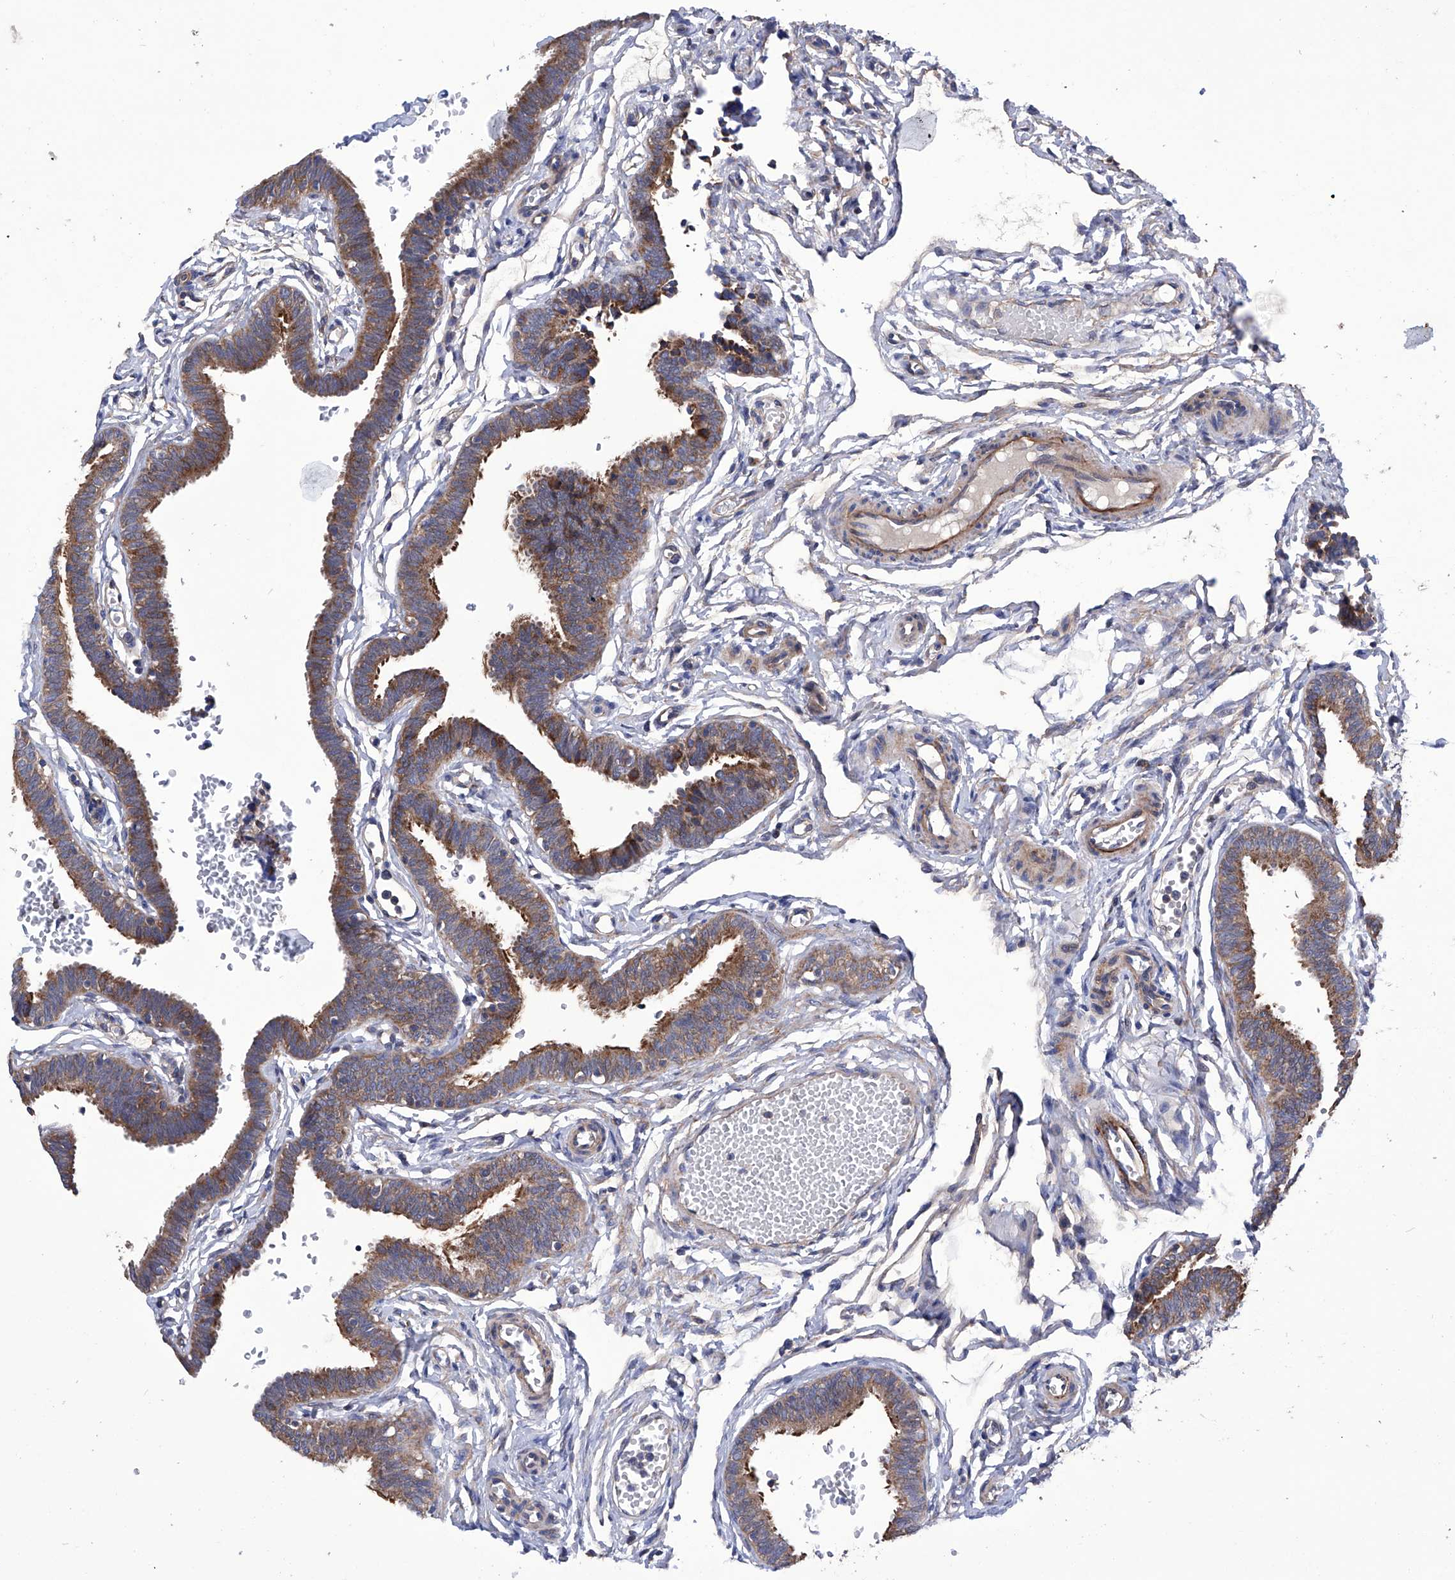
{"staining": {"intensity": "moderate", "quantity": ">75%", "location": "cytoplasmic/membranous"}, "tissue": "fallopian tube", "cell_type": "Glandular cells", "image_type": "normal", "snomed": [{"axis": "morphology", "description": "Normal tissue, NOS"}, {"axis": "topography", "description": "Fallopian tube"}, {"axis": "topography", "description": "Ovary"}], "caption": "Immunohistochemistry (DAB) staining of normal human fallopian tube demonstrates moderate cytoplasmic/membranous protein staining in about >75% of glandular cells.", "gene": "EFCAB2", "patient": {"sex": "female", "age": 23}}